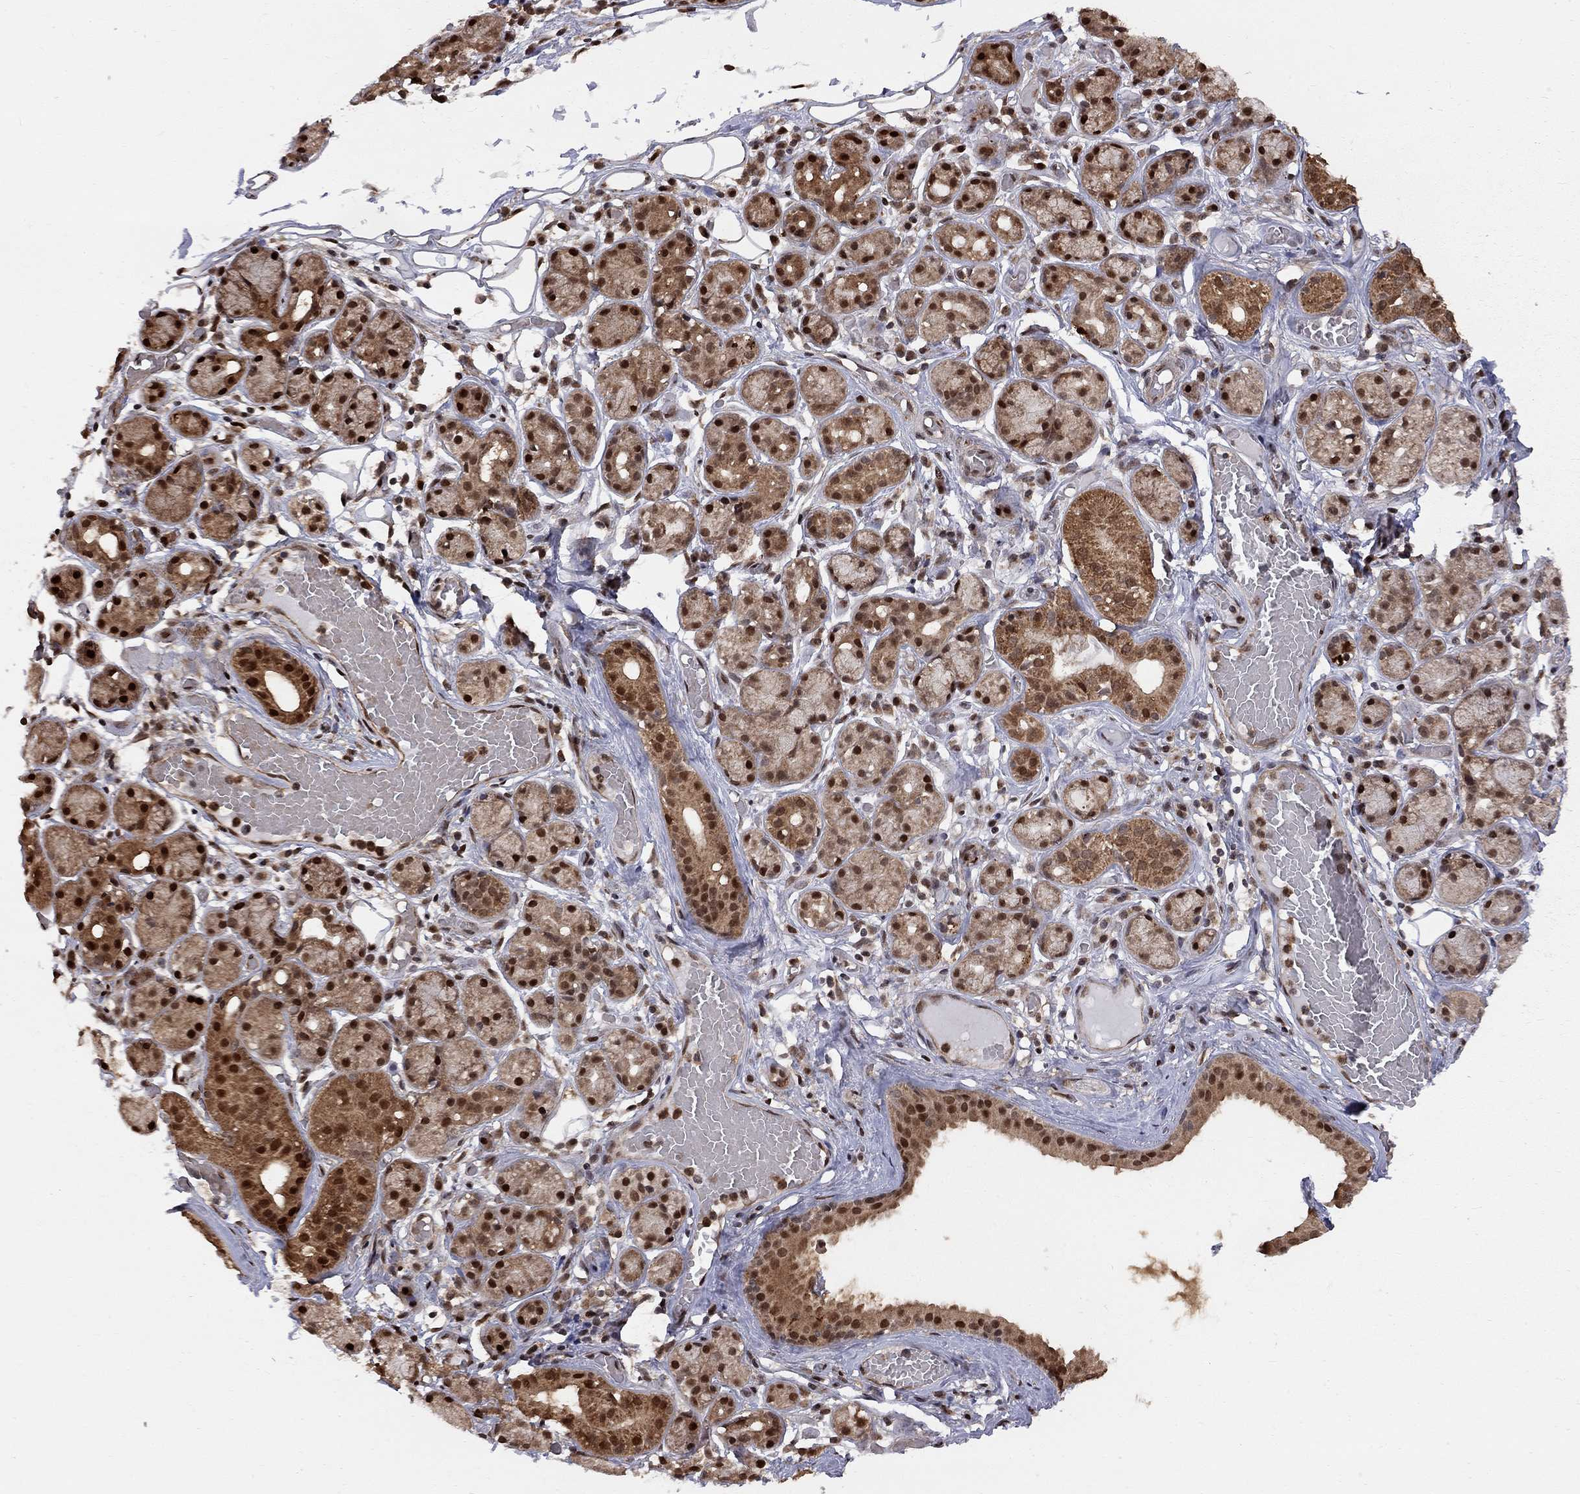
{"staining": {"intensity": "strong", "quantity": "25%-75%", "location": "cytoplasmic/membranous,nuclear"}, "tissue": "salivary gland", "cell_type": "Glandular cells", "image_type": "normal", "snomed": [{"axis": "morphology", "description": "Normal tissue, NOS"}, {"axis": "topography", "description": "Salivary gland"}, {"axis": "topography", "description": "Peripheral nerve tissue"}], "caption": "Immunohistochemistry (IHC) image of normal human salivary gland stained for a protein (brown), which shows high levels of strong cytoplasmic/membranous,nuclear expression in approximately 25%-75% of glandular cells.", "gene": "ELOB", "patient": {"sex": "male", "age": 71}}